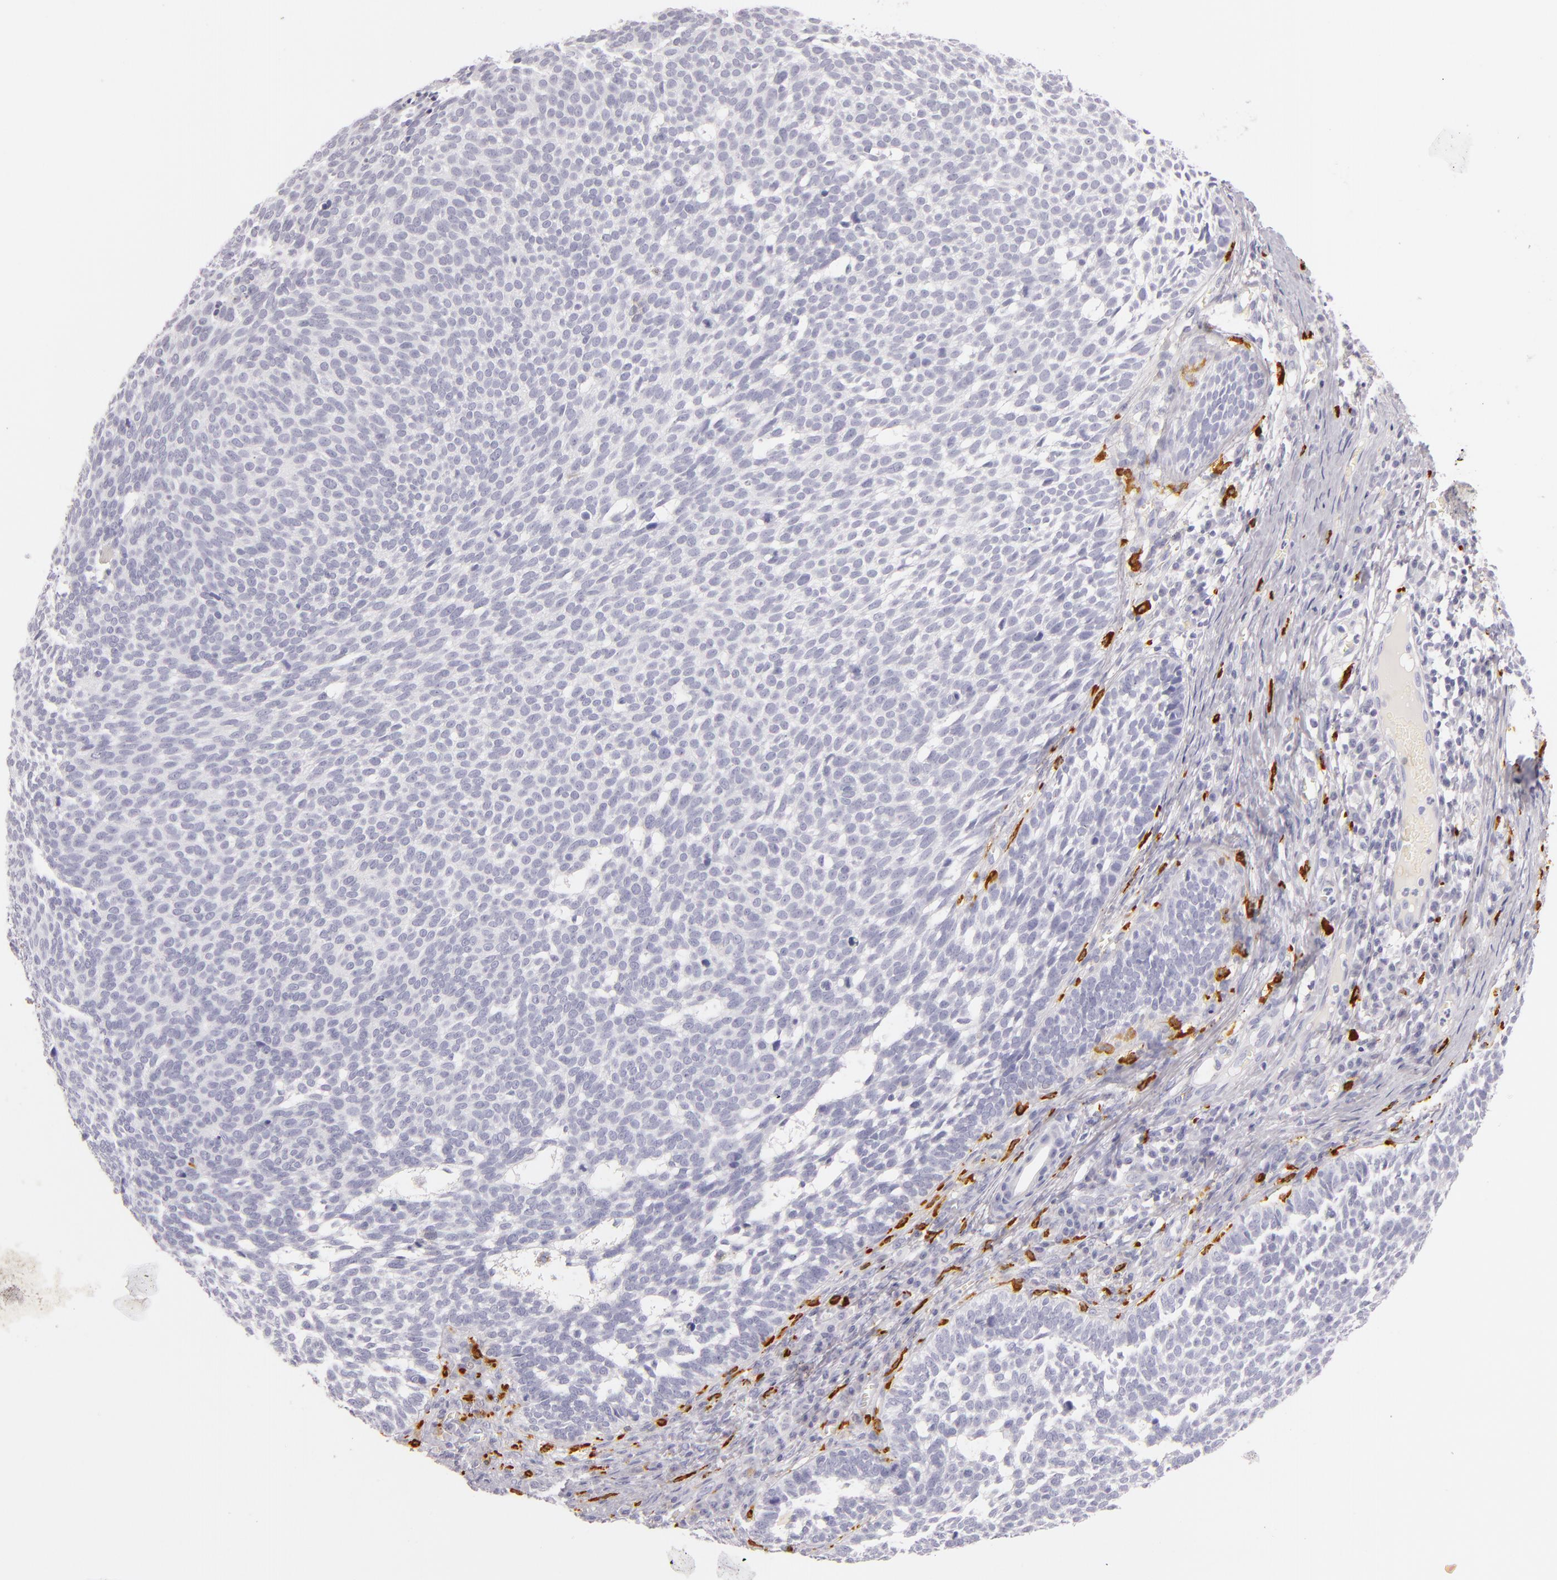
{"staining": {"intensity": "negative", "quantity": "none", "location": "none"}, "tissue": "skin cancer", "cell_type": "Tumor cells", "image_type": "cancer", "snomed": [{"axis": "morphology", "description": "Basal cell carcinoma"}, {"axis": "topography", "description": "Skin"}], "caption": "Immunohistochemical staining of human skin basal cell carcinoma shows no significant positivity in tumor cells.", "gene": "TPSD1", "patient": {"sex": "male", "age": 63}}